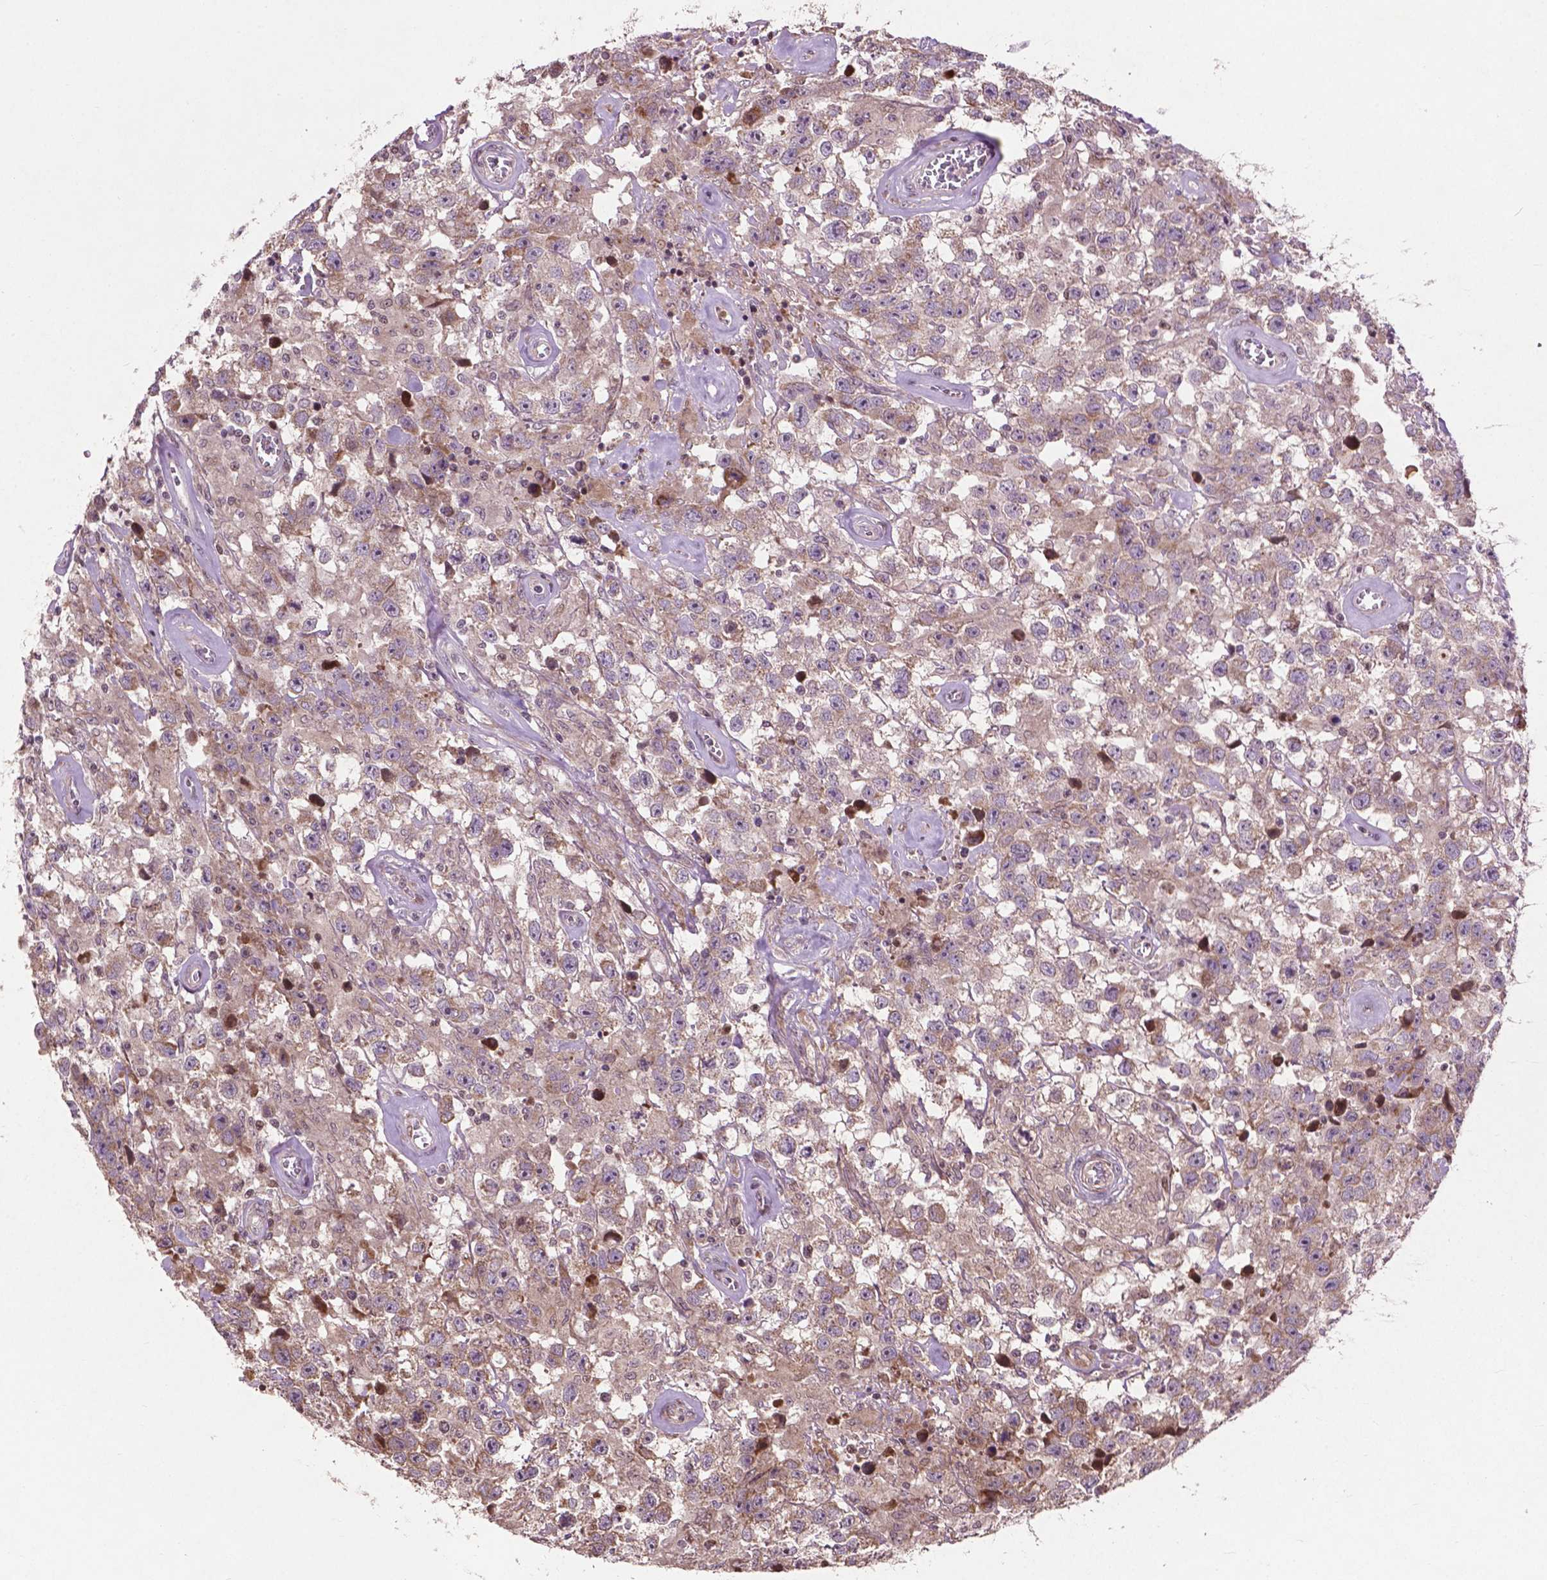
{"staining": {"intensity": "weak", "quantity": ">75%", "location": "cytoplasmic/membranous"}, "tissue": "testis cancer", "cell_type": "Tumor cells", "image_type": "cancer", "snomed": [{"axis": "morphology", "description": "Seminoma, NOS"}, {"axis": "topography", "description": "Testis"}], "caption": "A high-resolution histopathology image shows IHC staining of testis seminoma, which exhibits weak cytoplasmic/membranous positivity in approximately >75% of tumor cells. (DAB = brown stain, brightfield microscopy at high magnification).", "gene": "B3GALNT2", "patient": {"sex": "male", "age": 43}}